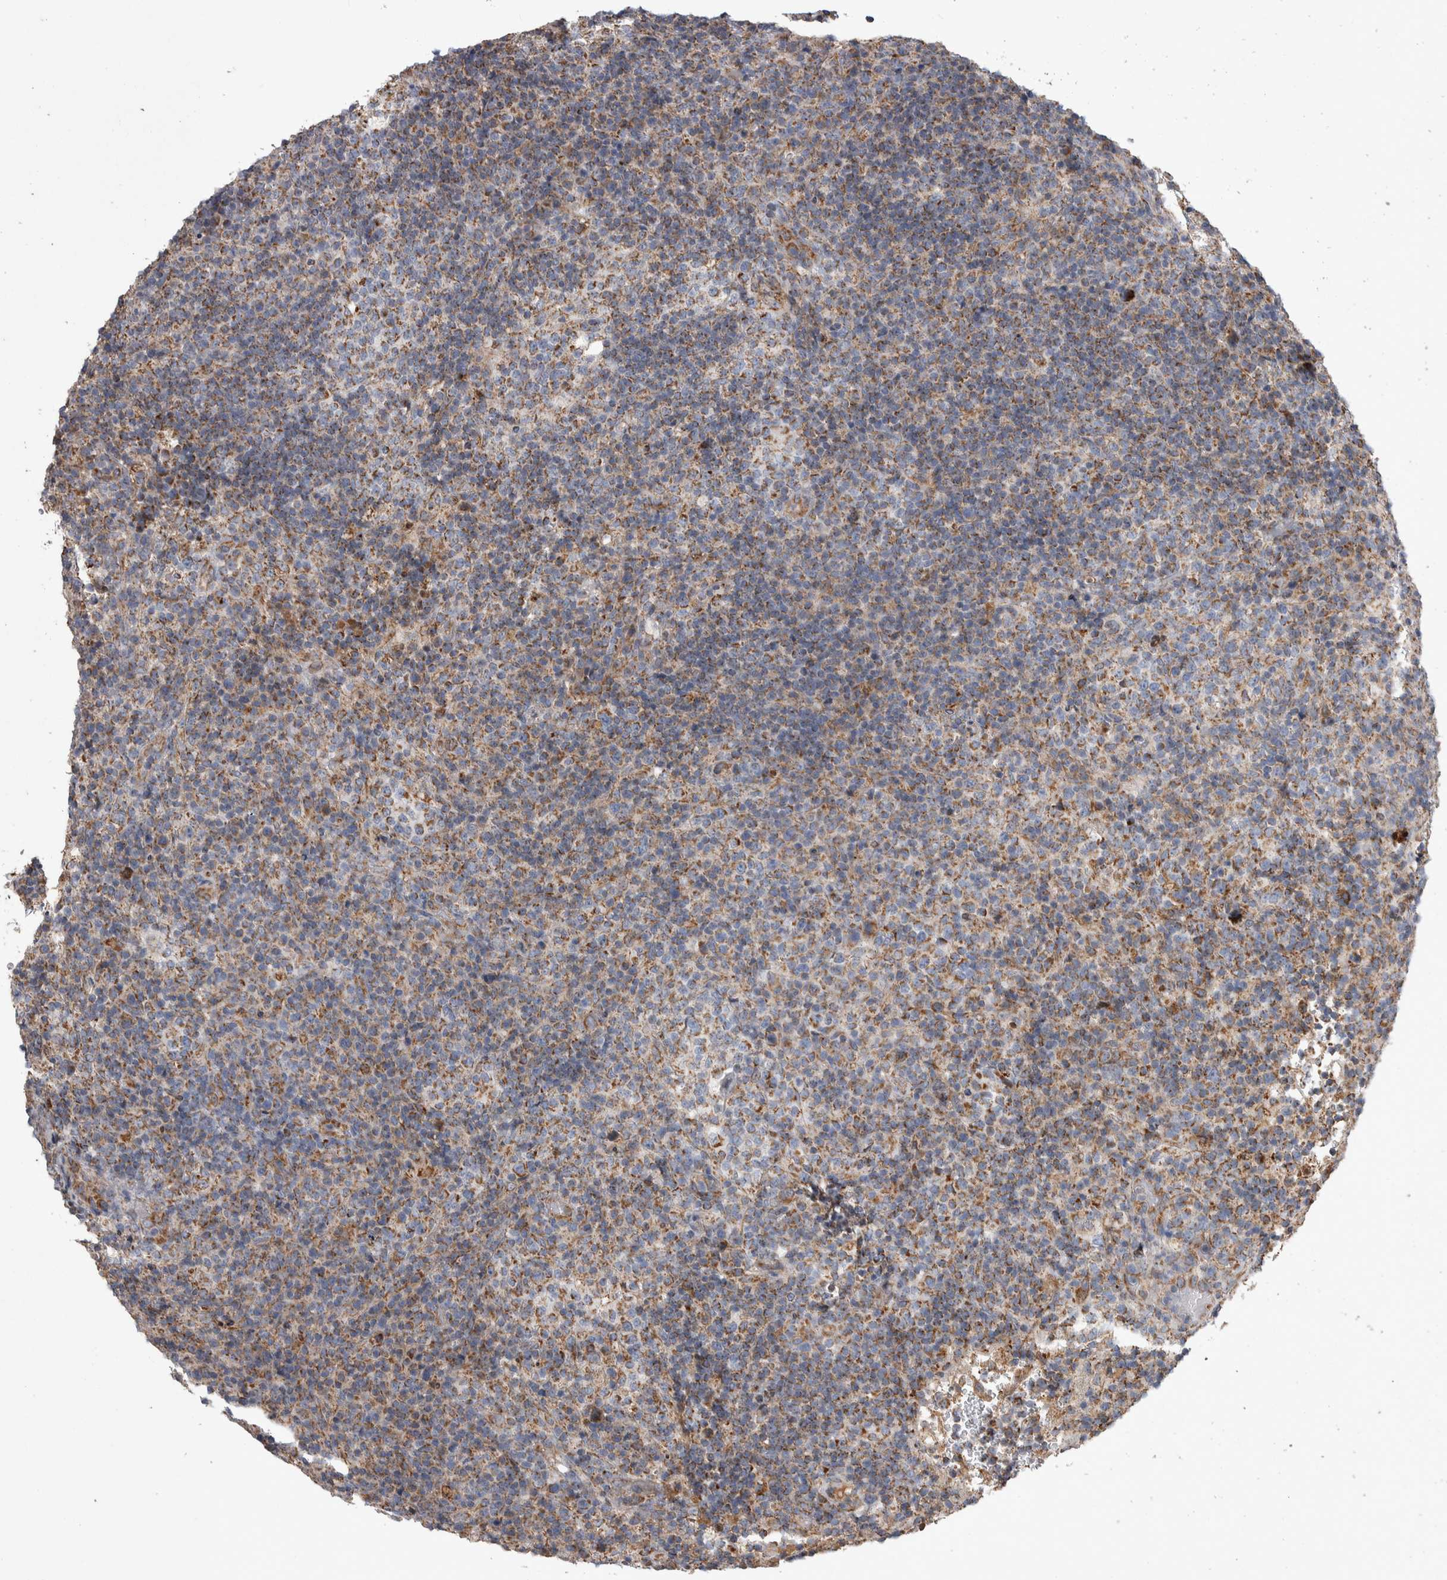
{"staining": {"intensity": "moderate", "quantity": "25%-75%", "location": "cytoplasmic/membranous"}, "tissue": "lymphoma", "cell_type": "Tumor cells", "image_type": "cancer", "snomed": [{"axis": "morphology", "description": "Malignant lymphoma, non-Hodgkin's type, High grade"}, {"axis": "topography", "description": "Lymph node"}], "caption": "Immunohistochemistry (IHC) histopathology image of neoplastic tissue: high-grade malignant lymphoma, non-Hodgkin's type stained using immunohistochemistry demonstrates medium levels of moderate protein expression localized specifically in the cytoplasmic/membranous of tumor cells, appearing as a cytoplasmic/membranous brown color.", "gene": "SCO1", "patient": {"sex": "female", "age": 76}}